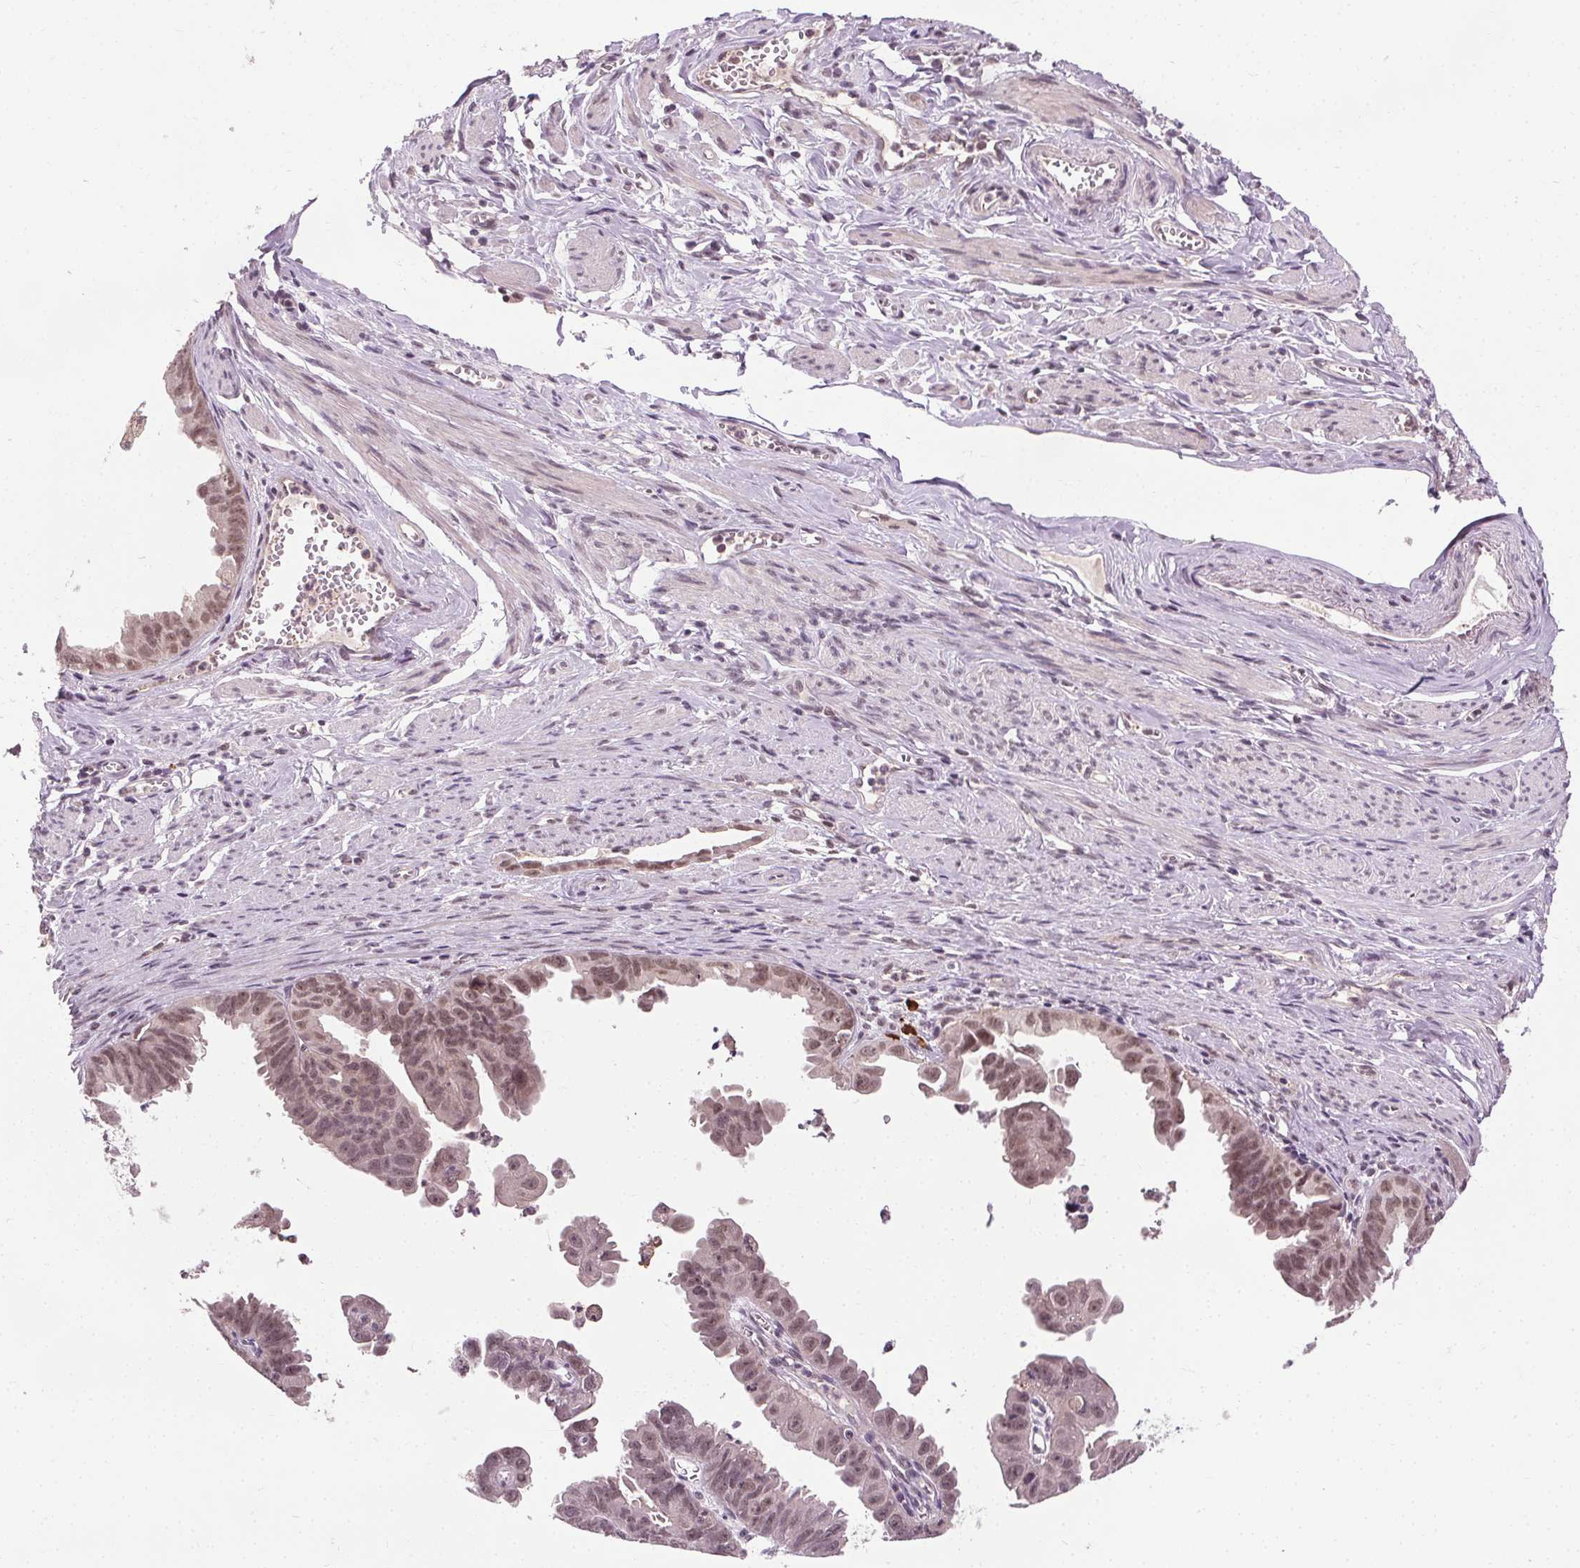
{"staining": {"intensity": "moderate", "quantity": ">75%", "location": "nuclear"}, "tissue": "ovarian cancer", "cell_type": "Tumor cells", "image_type": "cancer", "snomed": [{"axis": "morphology", "description": "Carcinoma, endometroid"}, {"axis": "topography", "description": "Ovary"}], "caption": "Ovarian cancer (endometroid carcinoma) stained for a protein displays moderate nuclear positivity in tumor cells.", "gene": "MED6", "patient": {"sex": "female", "age": 85}}